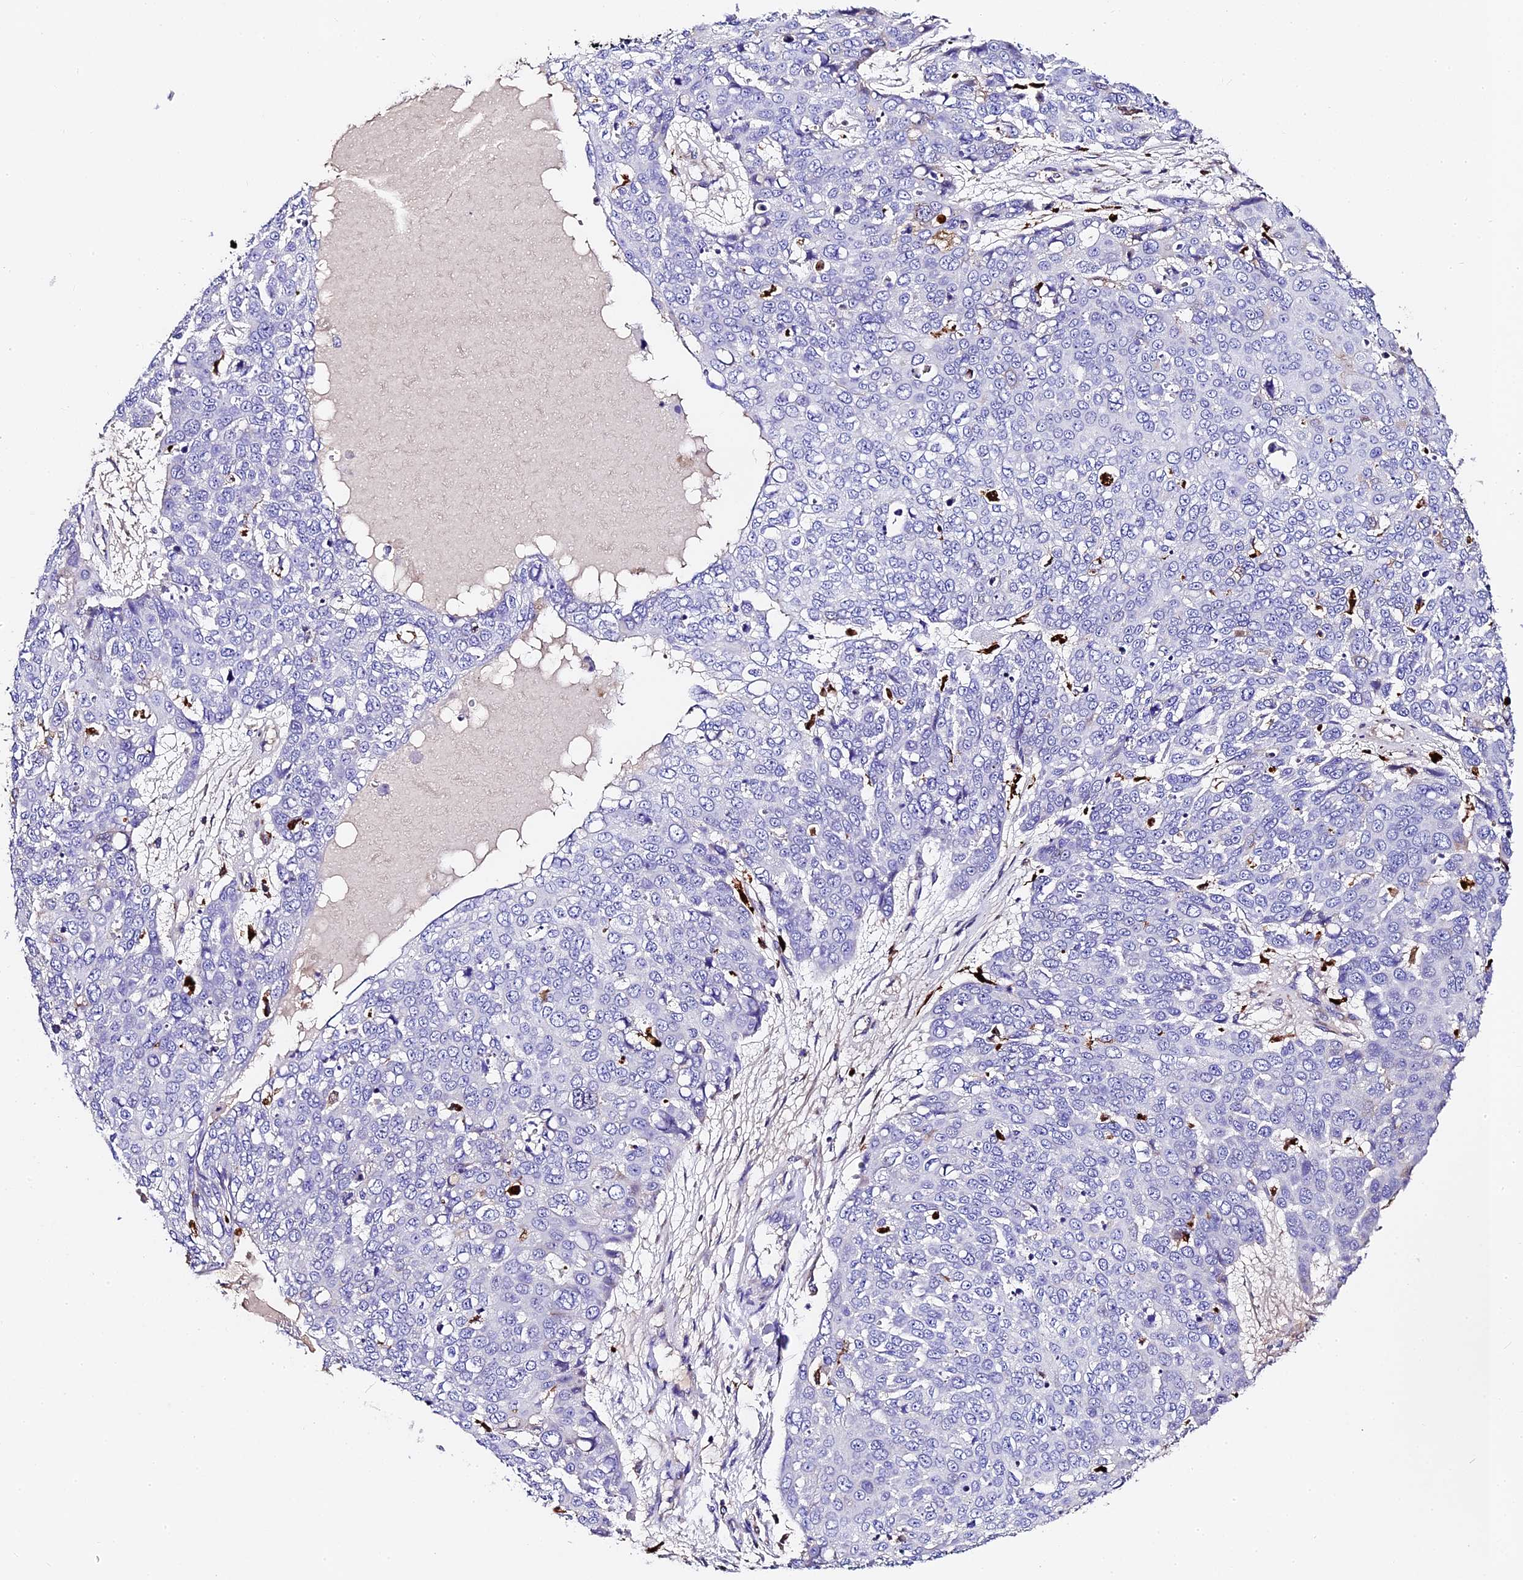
{"staining": {"intensity": "negative", "quantity": "none", "location": "none"}, "tissue": "skin cancer", "cell_type": "Tumor cells", "image_type": "cancer", "snomed": [{"axis": "morphology", "description": "Squamous cell carcinoma, NOS"}, {"axis": "topography", "description": "Skin"}], "caption": "The image exhibits no staining of tumor cells in skin cancer (squamous cell carcinoma).", "gene": "FREM3", "patient": {"sex": "male", "age": 71}}